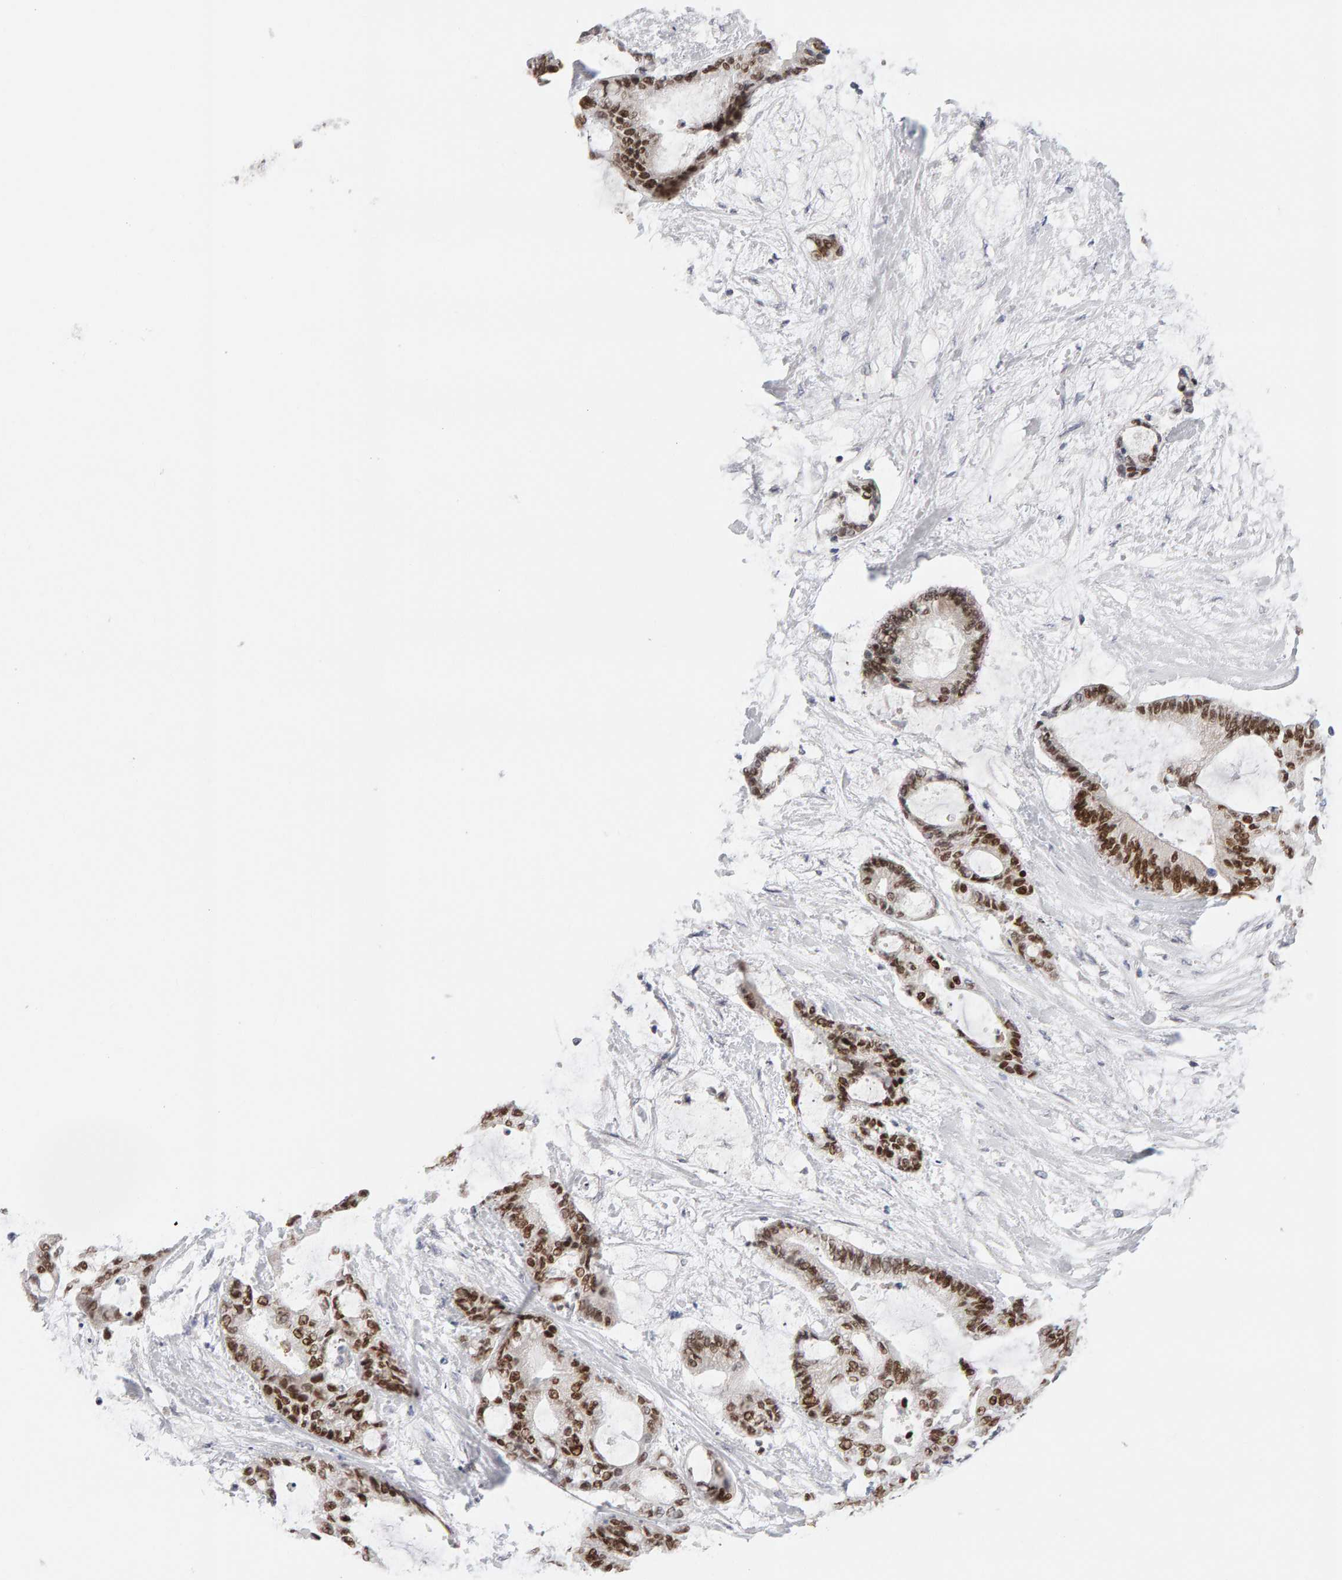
{"staining": {"intensity": "strong", "quantity": ">75%", "location": "nuclear"}, "tissue": "liver cancer", "cell_type": "Tumor cells", "image_type": "cancer", "snomed": [{"axis": "morphology", "description": "Cholangiocarcinoma"}, {"axis": "topography", "description": "Liver"}], "caption": "Protein staining reveals strong nuclear positivity in about >75% of tumor cells in liver cancer. (DAB = brown stain, brightfield microscopy at high magnification).", "gene": "HNF4A", "patient": {"sex": "female", "age": 73}}